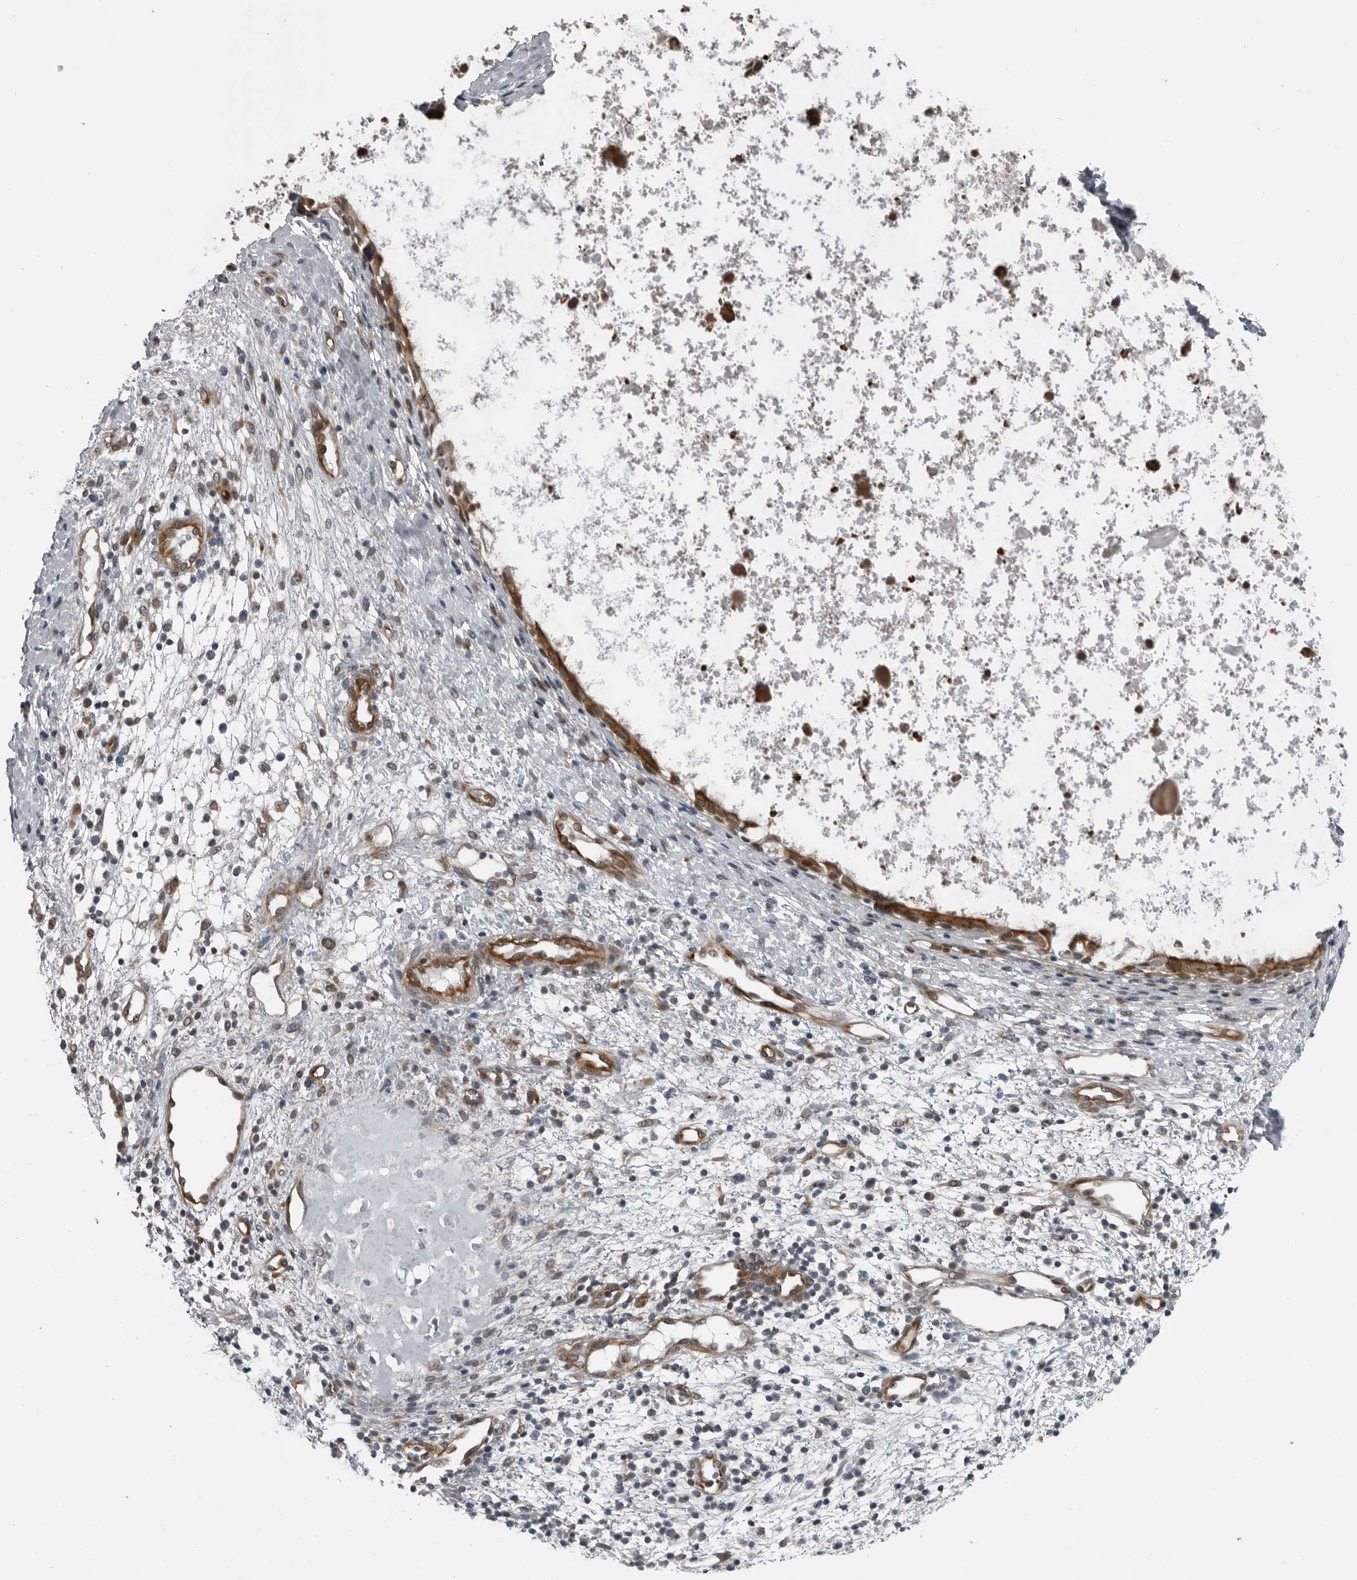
{"staining": {"intensity": "moderate", "quantity": ">75%", "location": "cytoplasmic/membranous"}, "tissue": "nasopharynx", "cell_type": "Respiratory epithelial cells", "image_type": "normal", "snomed": [{"axis": "morphology", "description": "Normal tissue, NOS"}, {"axis": "topography", "description": "Nasopharynx"}], "caption": "Immunohistochemistry (IHC) of unremarkable human nasopharynx displays medium levels of moderate cytoplasmic/membranous positivity in approximately >75% of respiratory epithelial cells. Using DAB (brown) and hematoxylin (blue) stains, captured at high magnification using brightfield microscopy.", "gene": "FAM102B", "patient": {"sex": "male", "age": 22}}